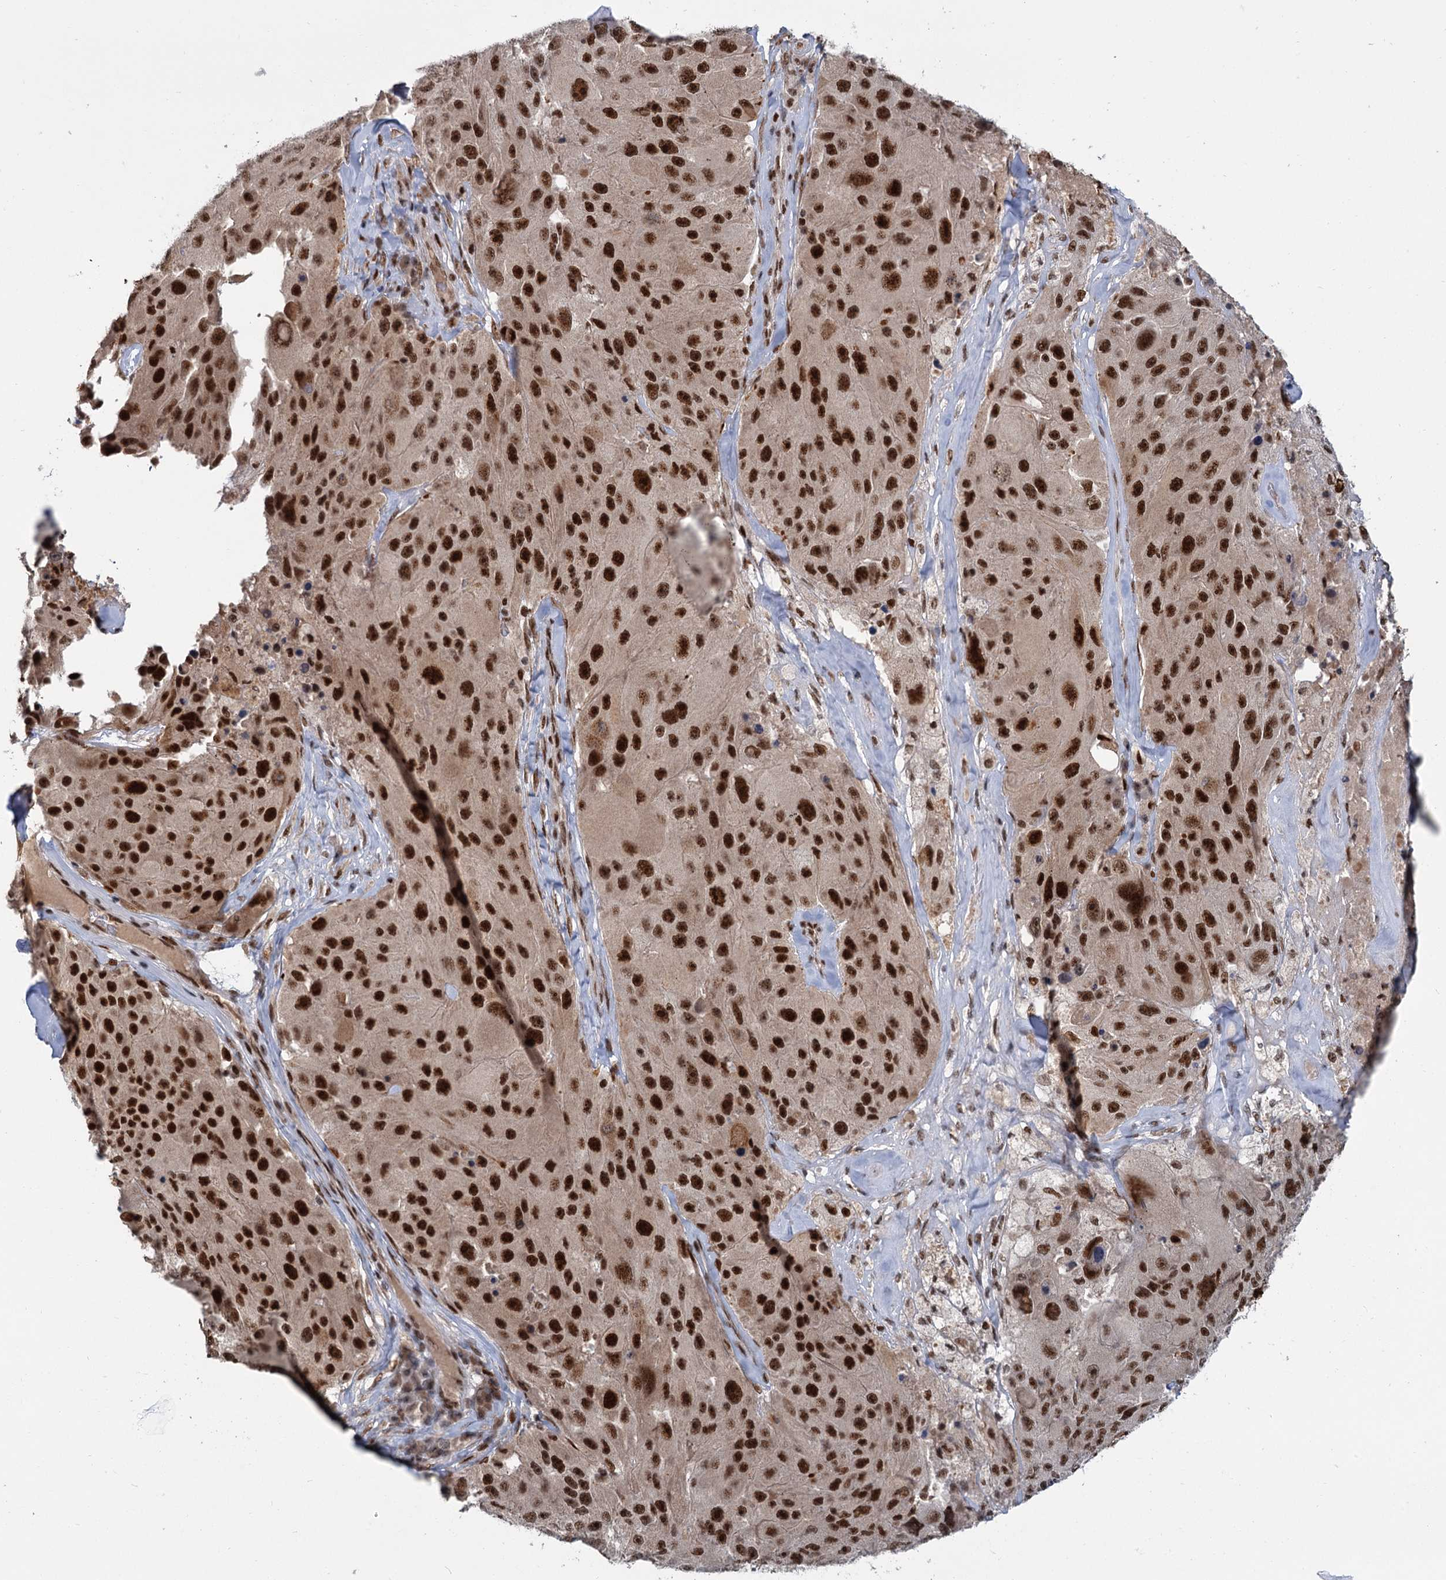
{"staining": {"intensity": "strong", "quantity": ">75%", "location": "cytoplasmic/membranous,nuclear"}, "tissue": "melanoma", "cell_type": "Tumor cells", "image_type": "cancer", "snomed": [{"axis": "morphology", "description": "Malignant melanoma, Metastatic site"}, {"axis": "topography", "description": "Lymph node"}], "caption": "Brown immunohistochemical staining in human malignant melanoma (metastatic site) shows strong cytoplasmic/membranous and nuclear expression in about >75% of tumor cells.", "gene": "WBP4", "patient": {"sex": "male", "age": 62}}